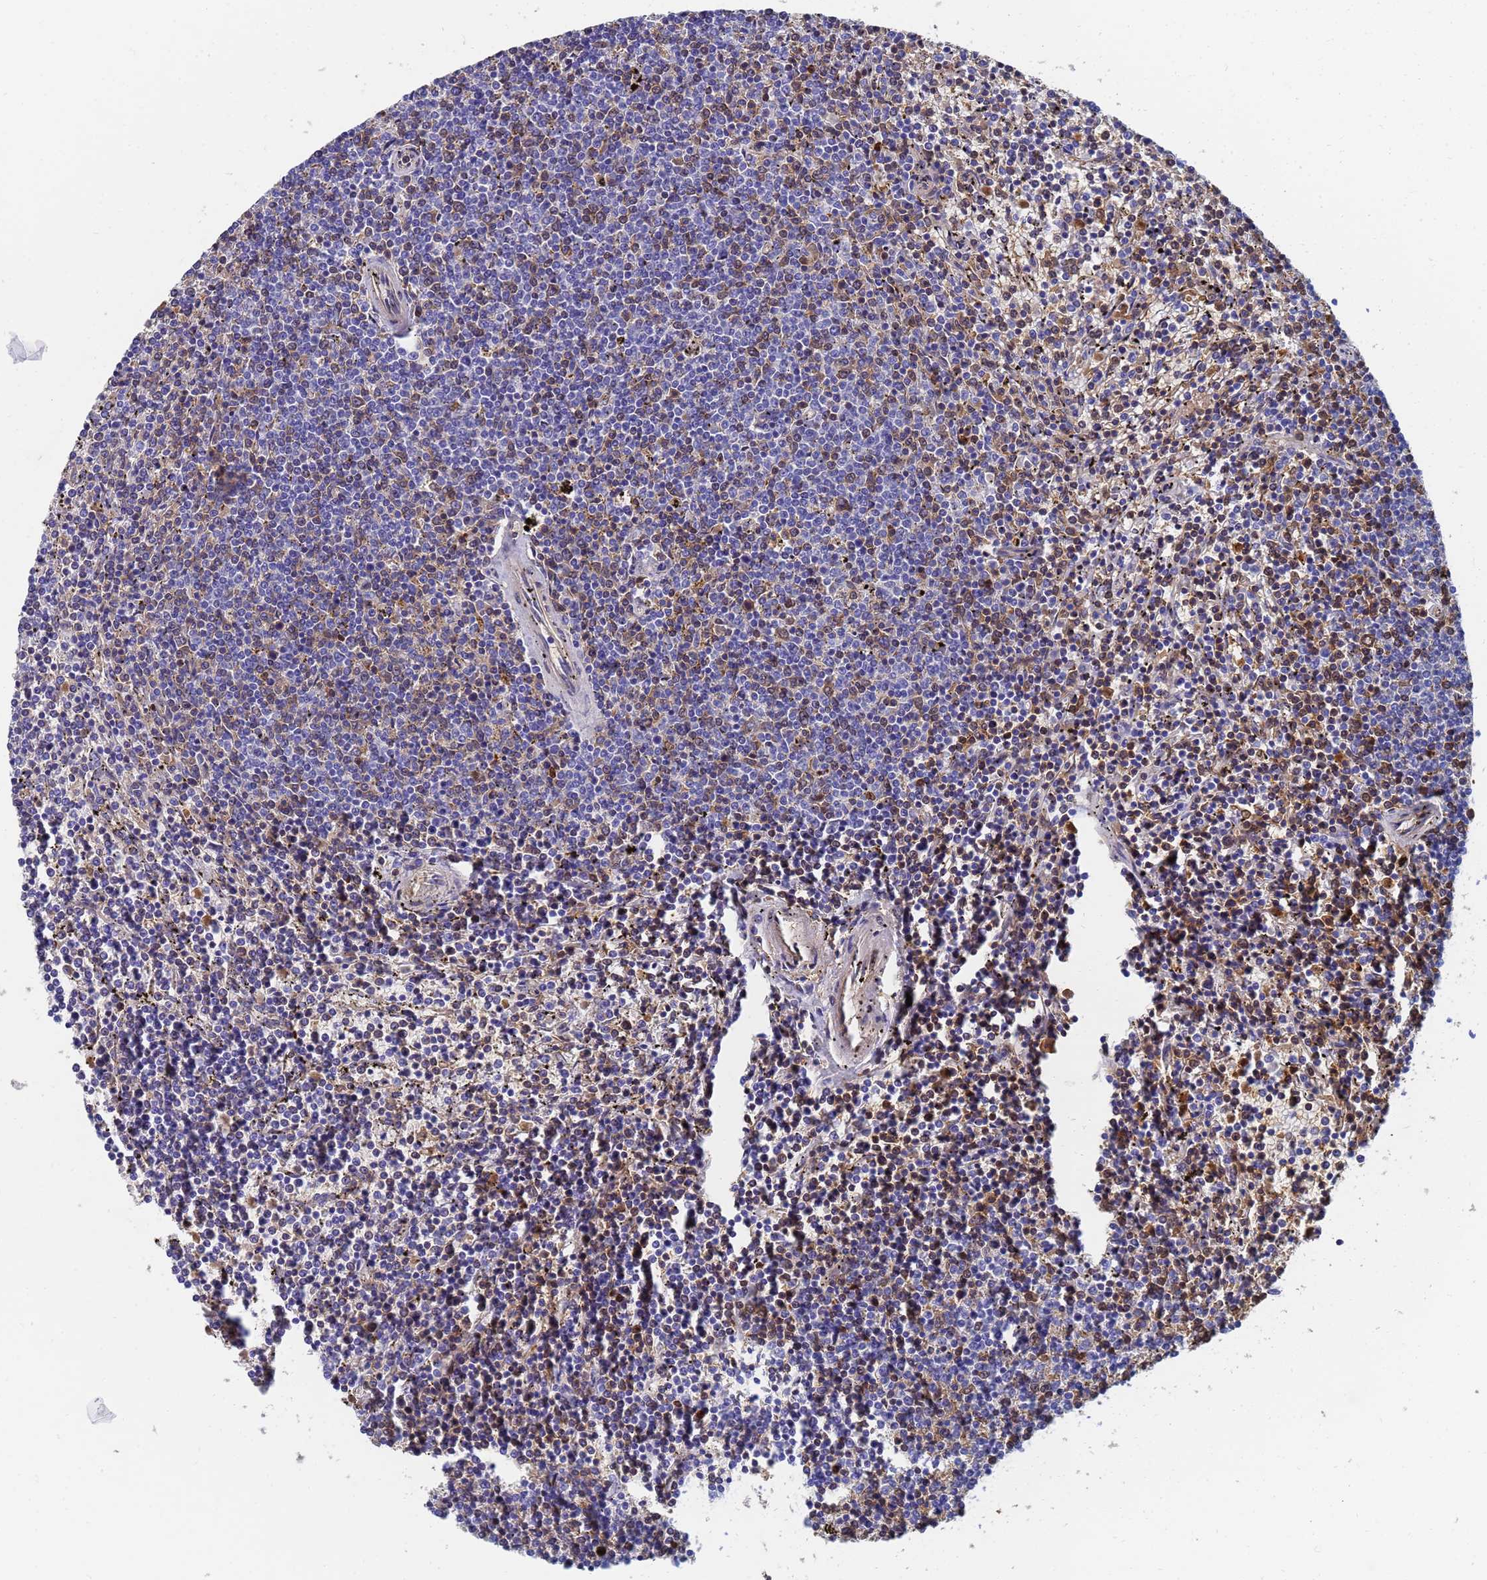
{"staining": {"intensity": "moderate", "quantity": "<25%", "location": "cytoplasmic/membranous,nuclear"}, "tissue": "lymphoma", "cell_type": "Tumor cells", "image_type": "cancer", "snomed": [{"axis": "morphology", "description": "Malignant lymphoma, non-Hodgkin's type, Low grade"}, {"axis": "topography", "description": "Spleen"}], "caption": "The photomicrograph shows a brown stain indicating the presence of a protein in the cytoplasmic/membranous and nuclear of tumor cells in low-grade malignant lymphoma, non-Hodgkin's type. The staining was performed using DAB (3,3'-diaminobenzidine), with brown indicating positive protein expression. Nuclei are stained blue with hematoxylin.", "gene": "LBX2", "patient": {"sex": "female", "age": 50}}